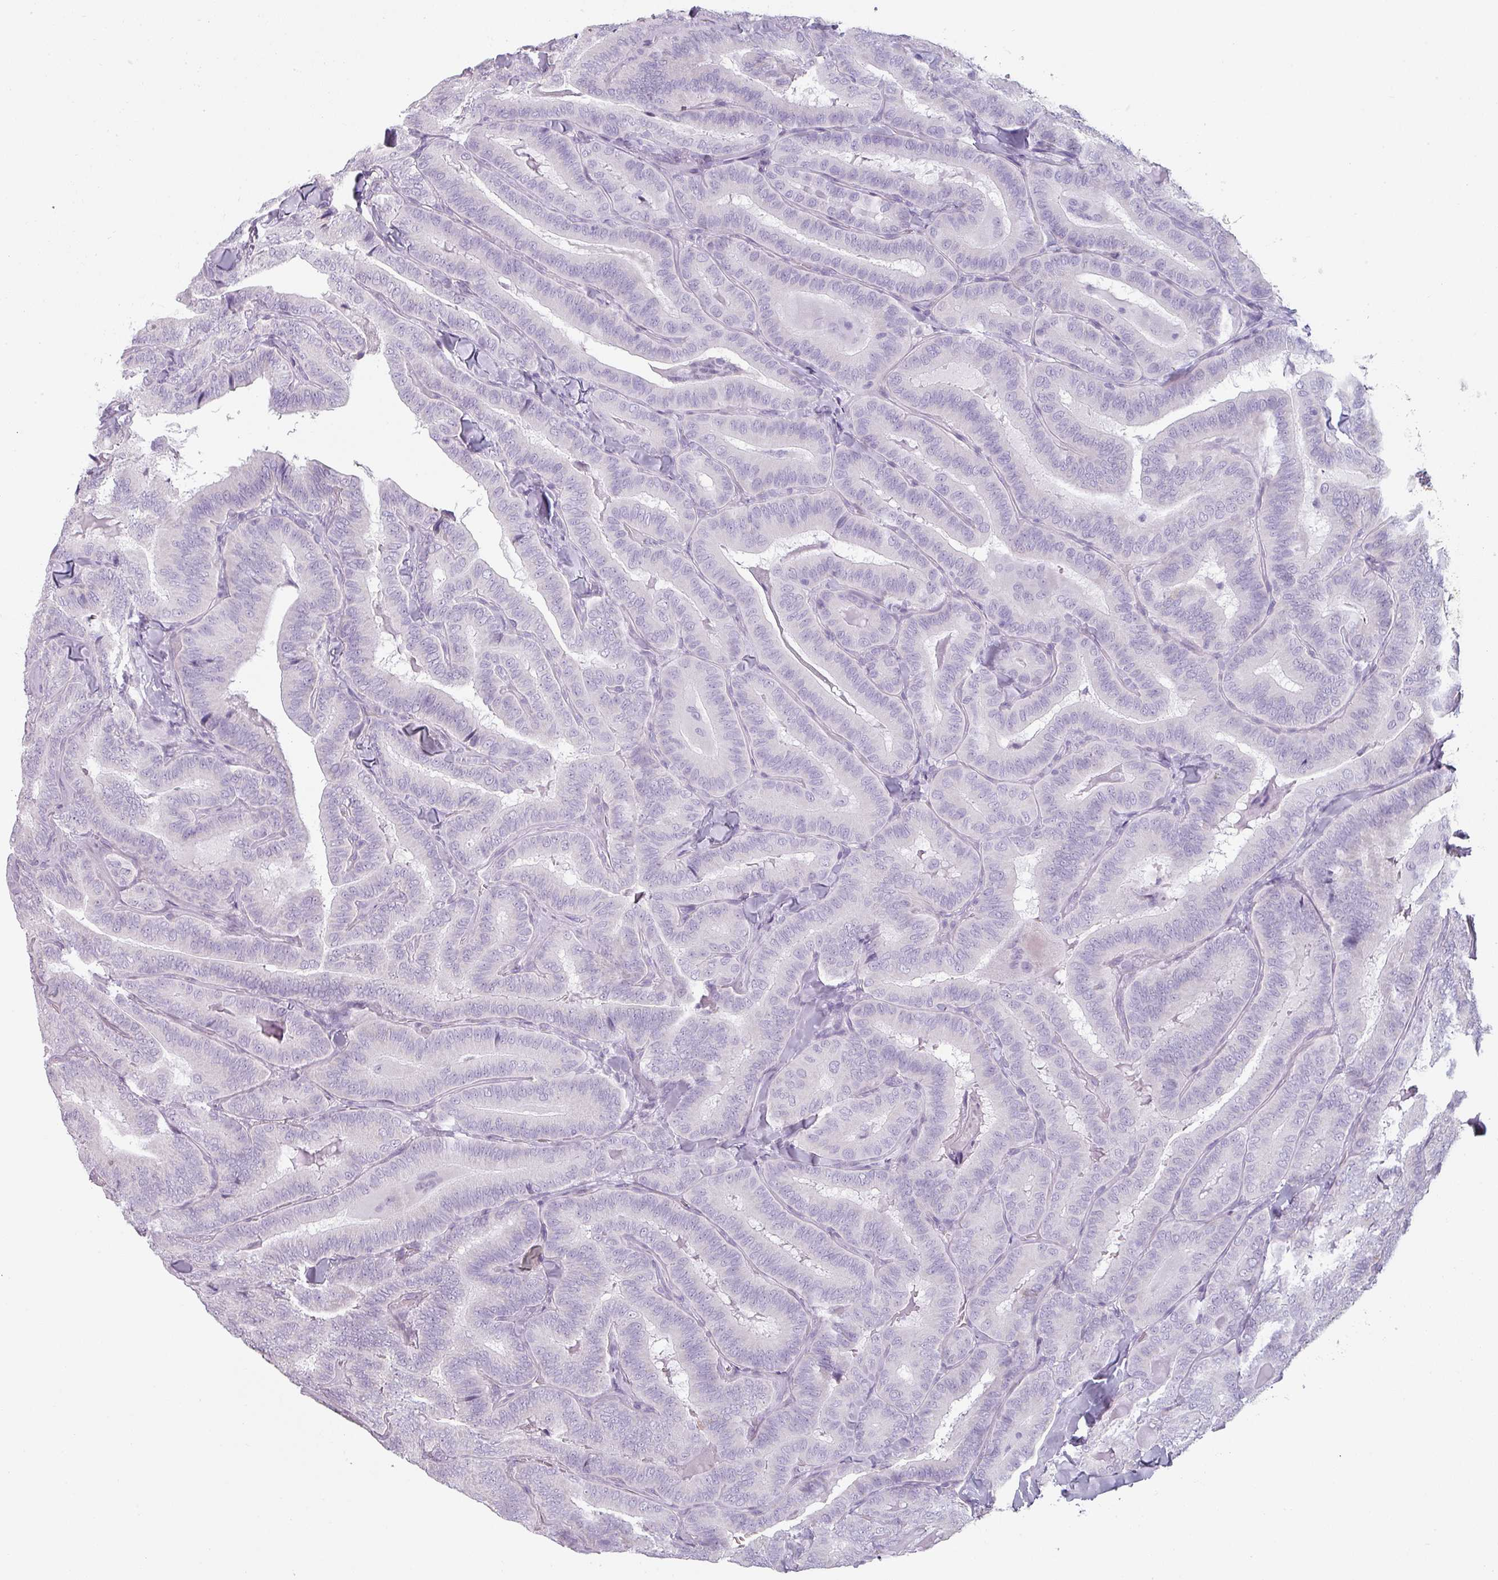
{"staining": {"intensity": "negative", "quantity": "none", "location": "none"}, "tissue": "thyroid cancer", "cell_type": "Tumor cells", "image_type": "cancer", "snomed": [{"axis": "morphology", "description": "Papillary adenocarcinoma, NOS"}, {"axis": "topography", "description": "Thyroid gland"}], "caption": "High power microscopy photomicrograph of an immunohistochemistry (IHC) micrograph of thyroid cancer (papillary adenocarcinoma), revealing no significant positivity in tumor cells.", "gene": "SFTPA1", "patient": {"sex": "male", "age": 61}}